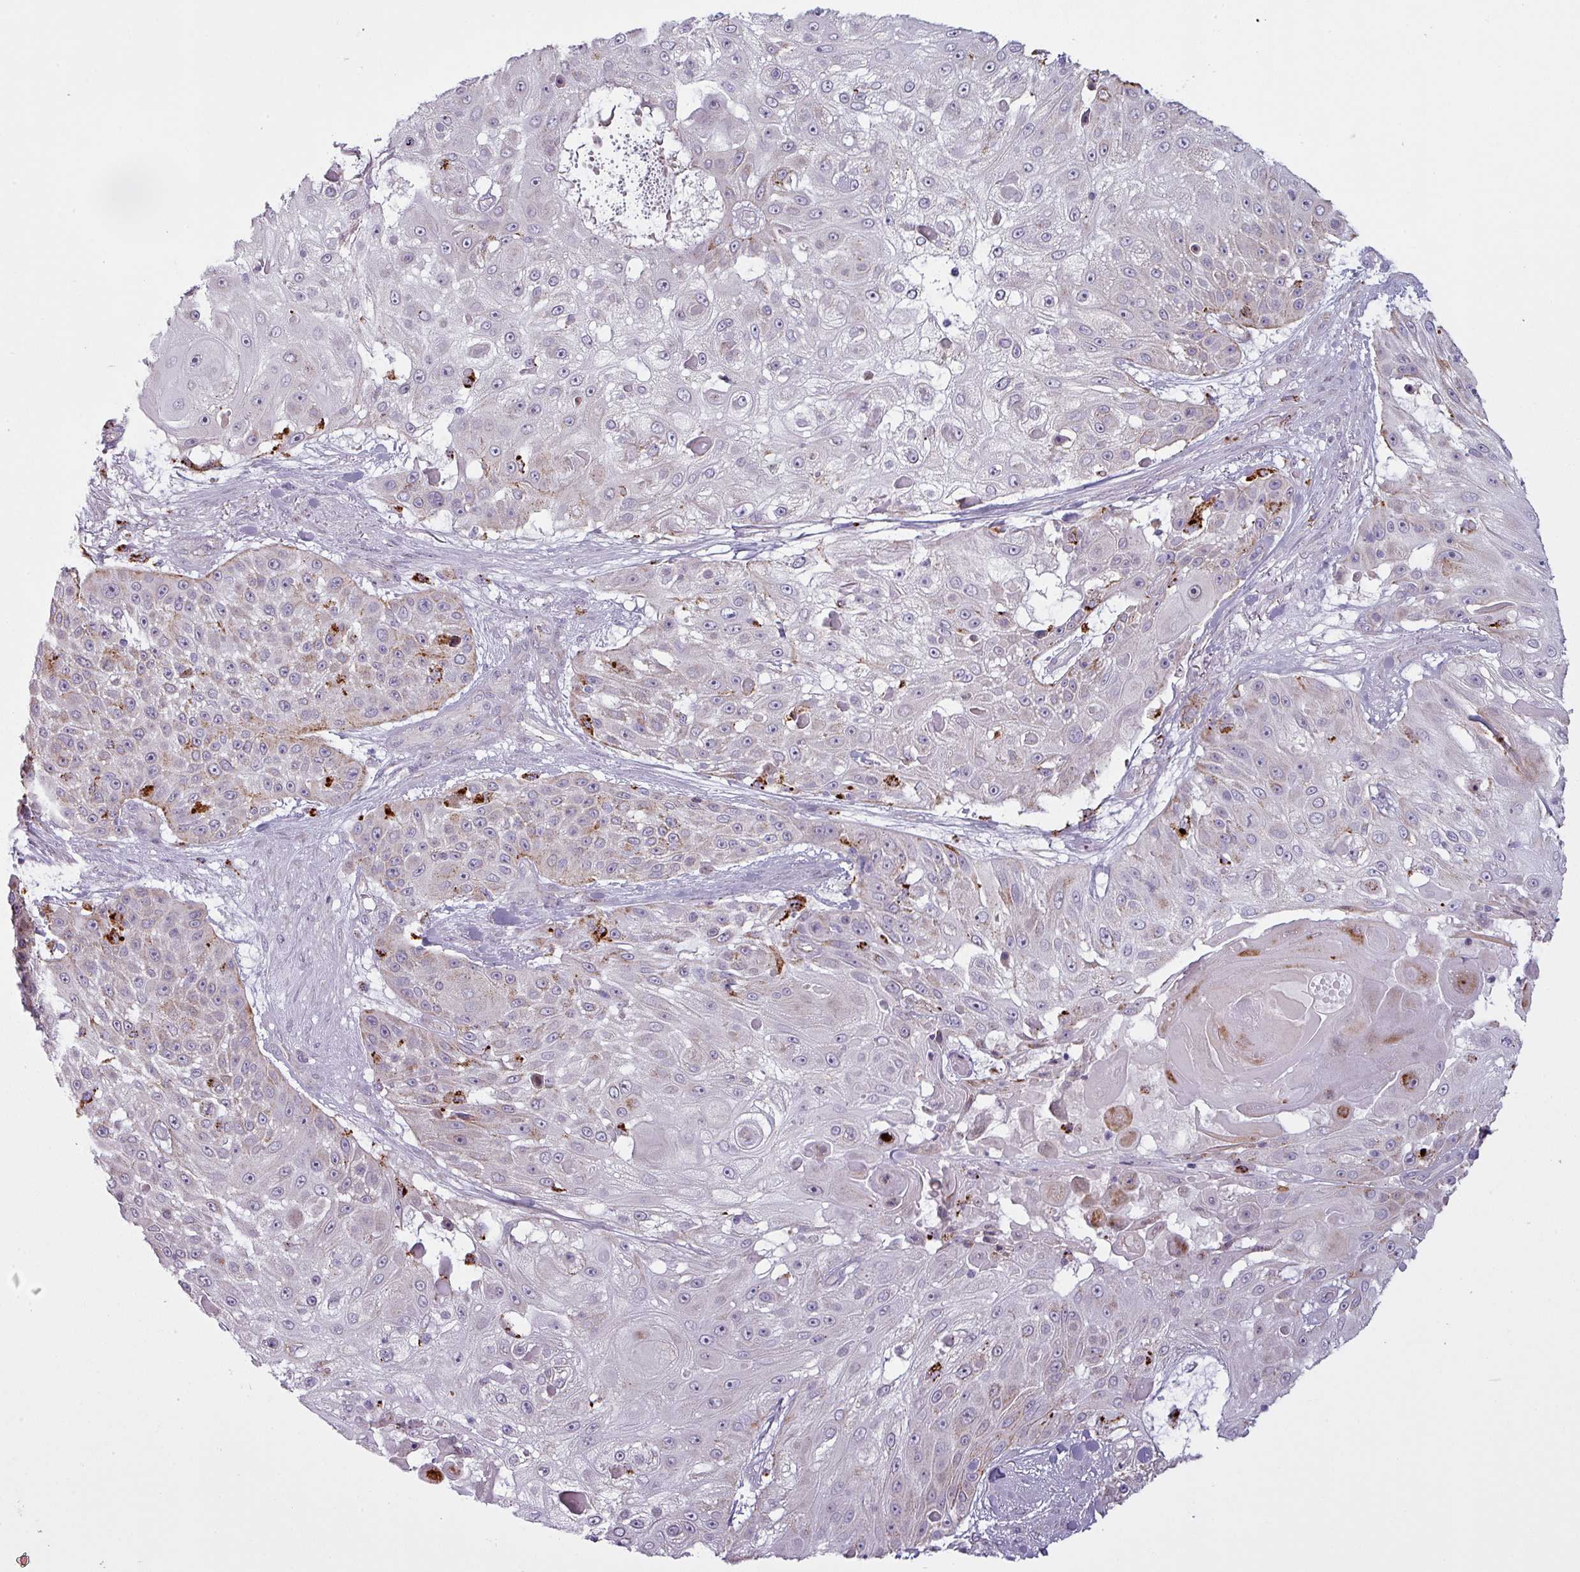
{"staining": {"intensity": "moderate", "quantity": "25%-75%", "location": "cytoplasmic/membranous"}, "tissue": "skin cancer", "cell_type": "Tumor cells", "image_type": "cancer", "snomed": [{"axis": "morphology", "description": "Squamous cell carcinoma, NOS"}, {"axis": "topography", "description": "Skin"}], "caption": "Protein expression analysis of human skin cancer reveals moderate cytoplasmic/membranous expression in approximately 25%-75% of tumor cells.", "gene": "MAP7D2", "patient": {"sex": "female", "age": 86}}